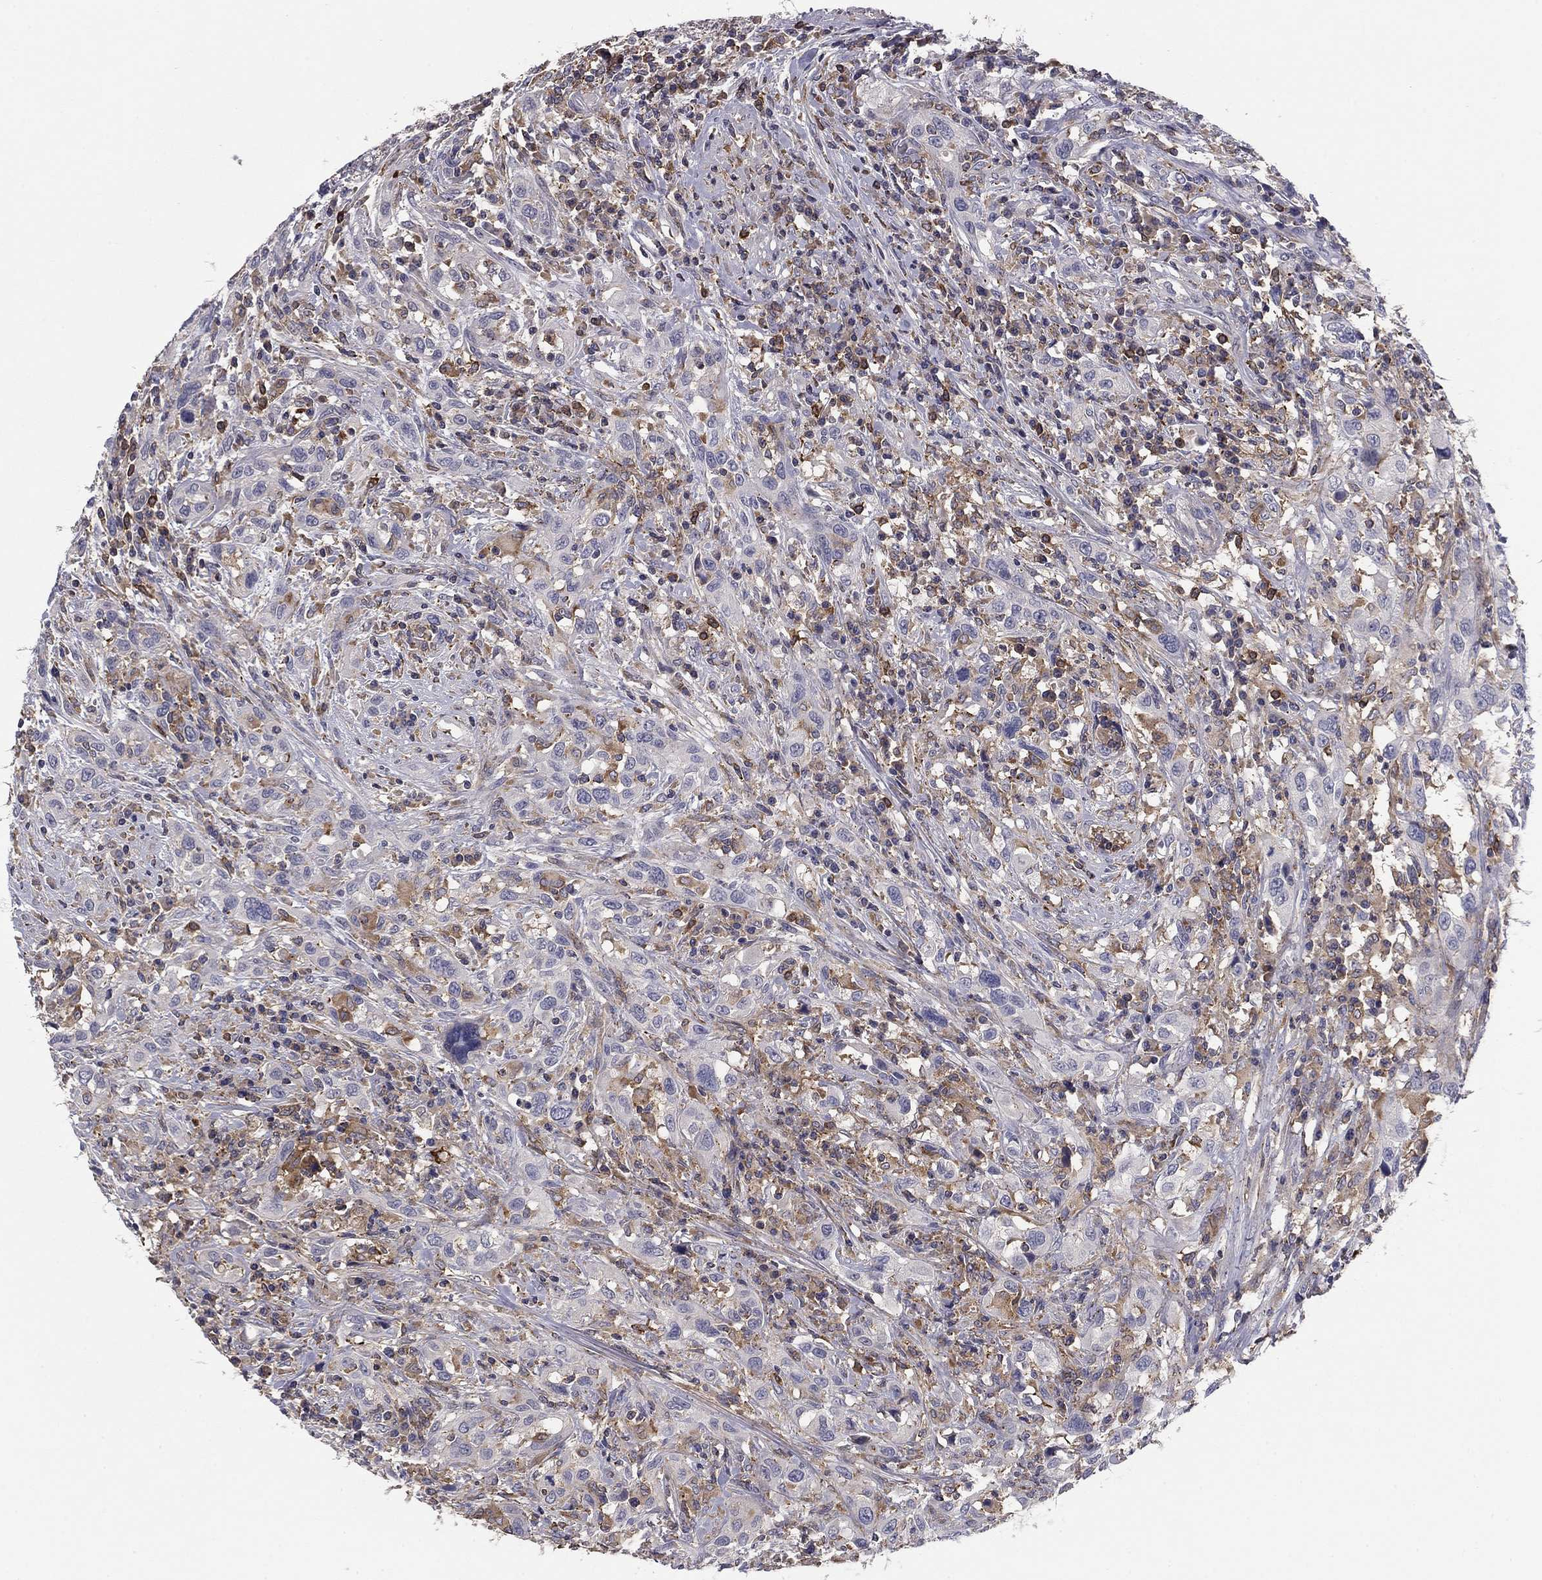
{"staining": {"intensity": "negative", "quantity": "none", "location": "none"}, "tissue": "urothelial cancer", "cell_type": "Tumor cells", "image_type": "cancer", "snomed": [{"axis": "morphology", "description": "Urothelial carcinoma, NOS"}, {"axis": "morphology", "description": "Urothelial carcinoma, High grade"}, {"axis": "topography", "description": "Urinary bladder"}], "caption": "Immunohistochemical staining of transitional cell carcinoma shows no significant staining in tumor cells.", "gene": "PLCB2", "patient": {"sex": "female", "age": 64}}